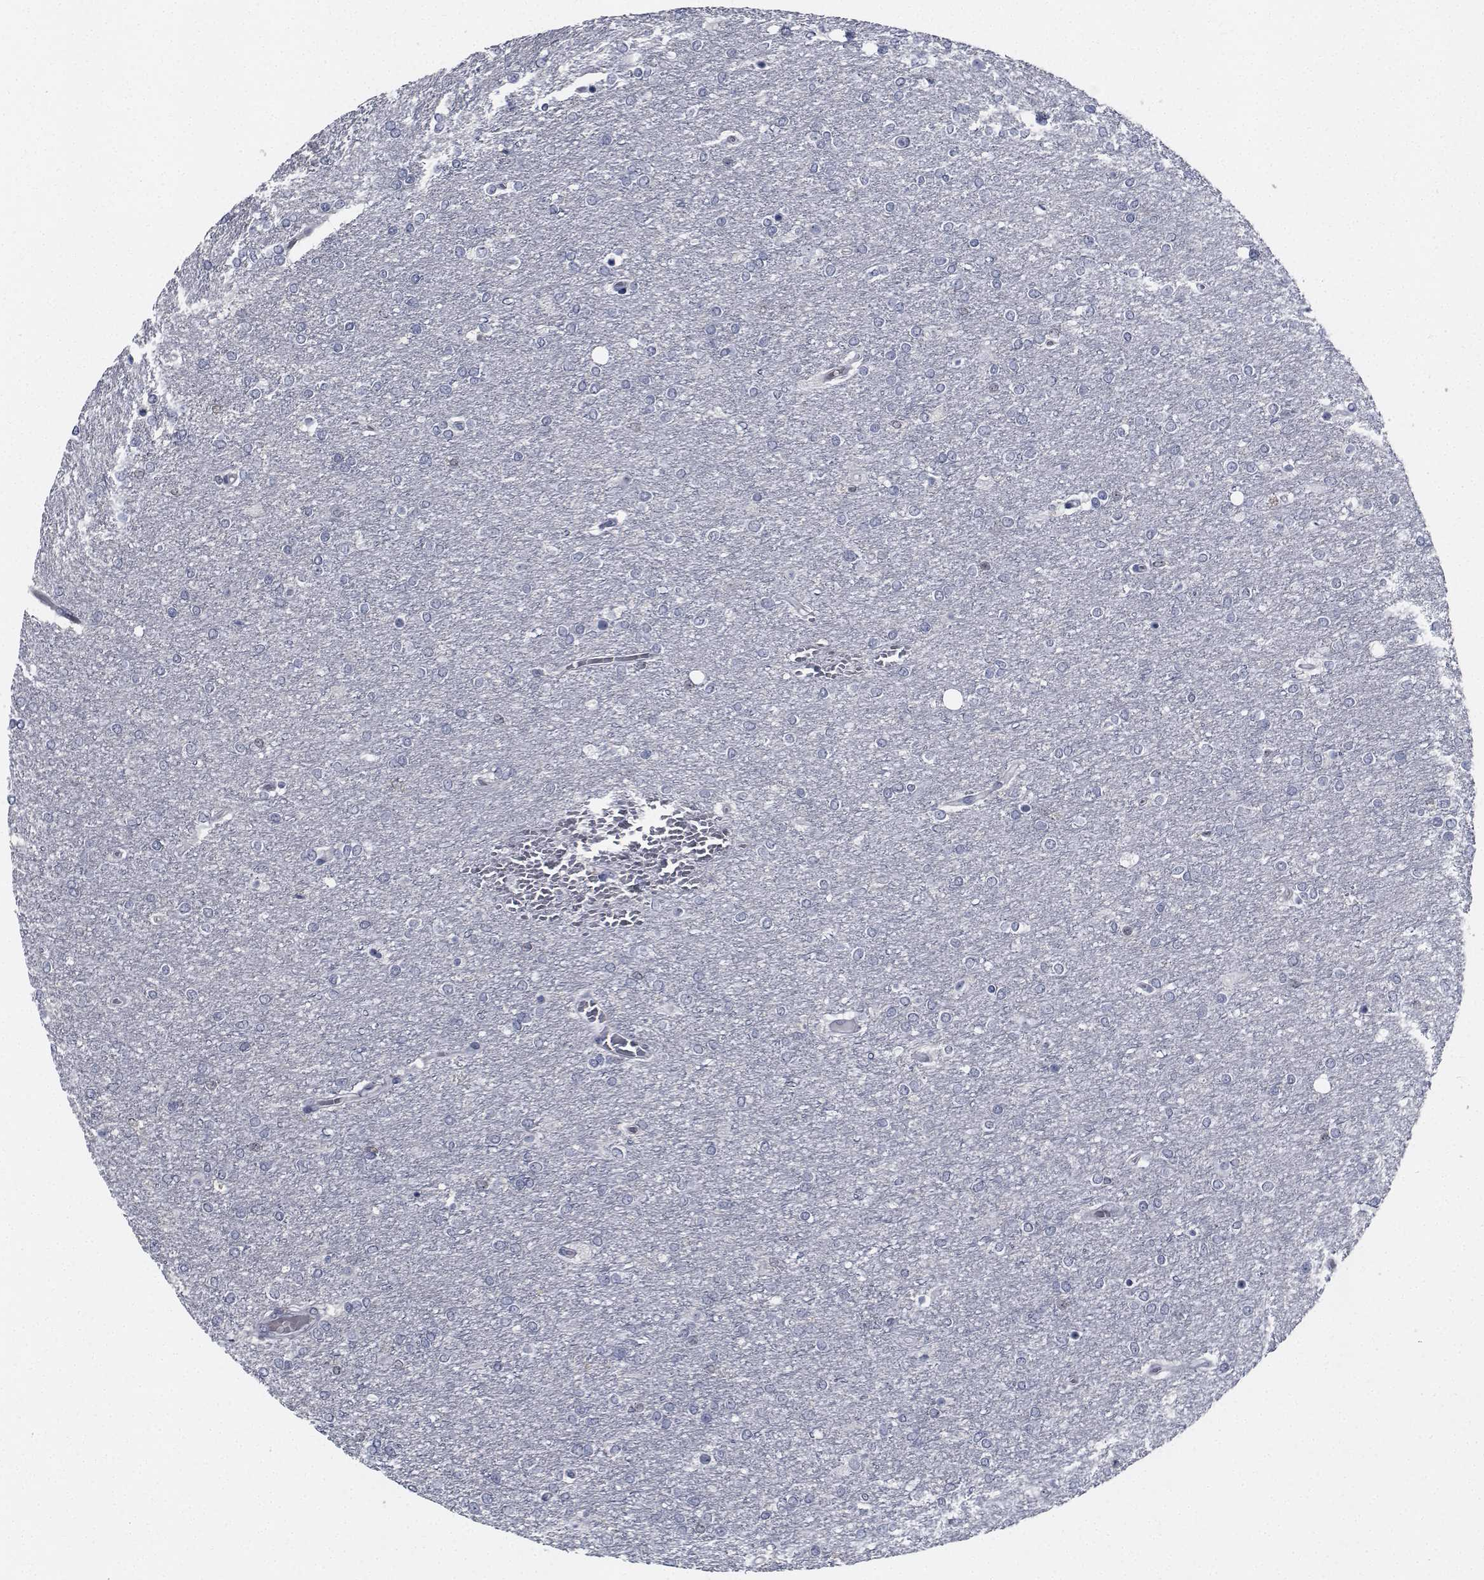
{"staining": {"intensity": "negative", "quantity": "none", "location": "none"}, "tissue": "glioma", "cell_type": "Tumor cells", "image_type": "cancer", "snomed": [{"axis": "morphology", "description": "Glioma, malignant, High grade"}, {"axis": "topography", "description": "Brain"}], "caption": "Immunohistochemical staining of glioma demonstrates no significant staining in tumor cells. Brightfield microscopy of immunohistochemistry (IHC) stained with DAB (3,3'-diaminobenzidine) (brown) and hematoxylin (blue), captured at high magnification.", "gene": "NVL", "patient": {"sex": "female", "age": 61}}